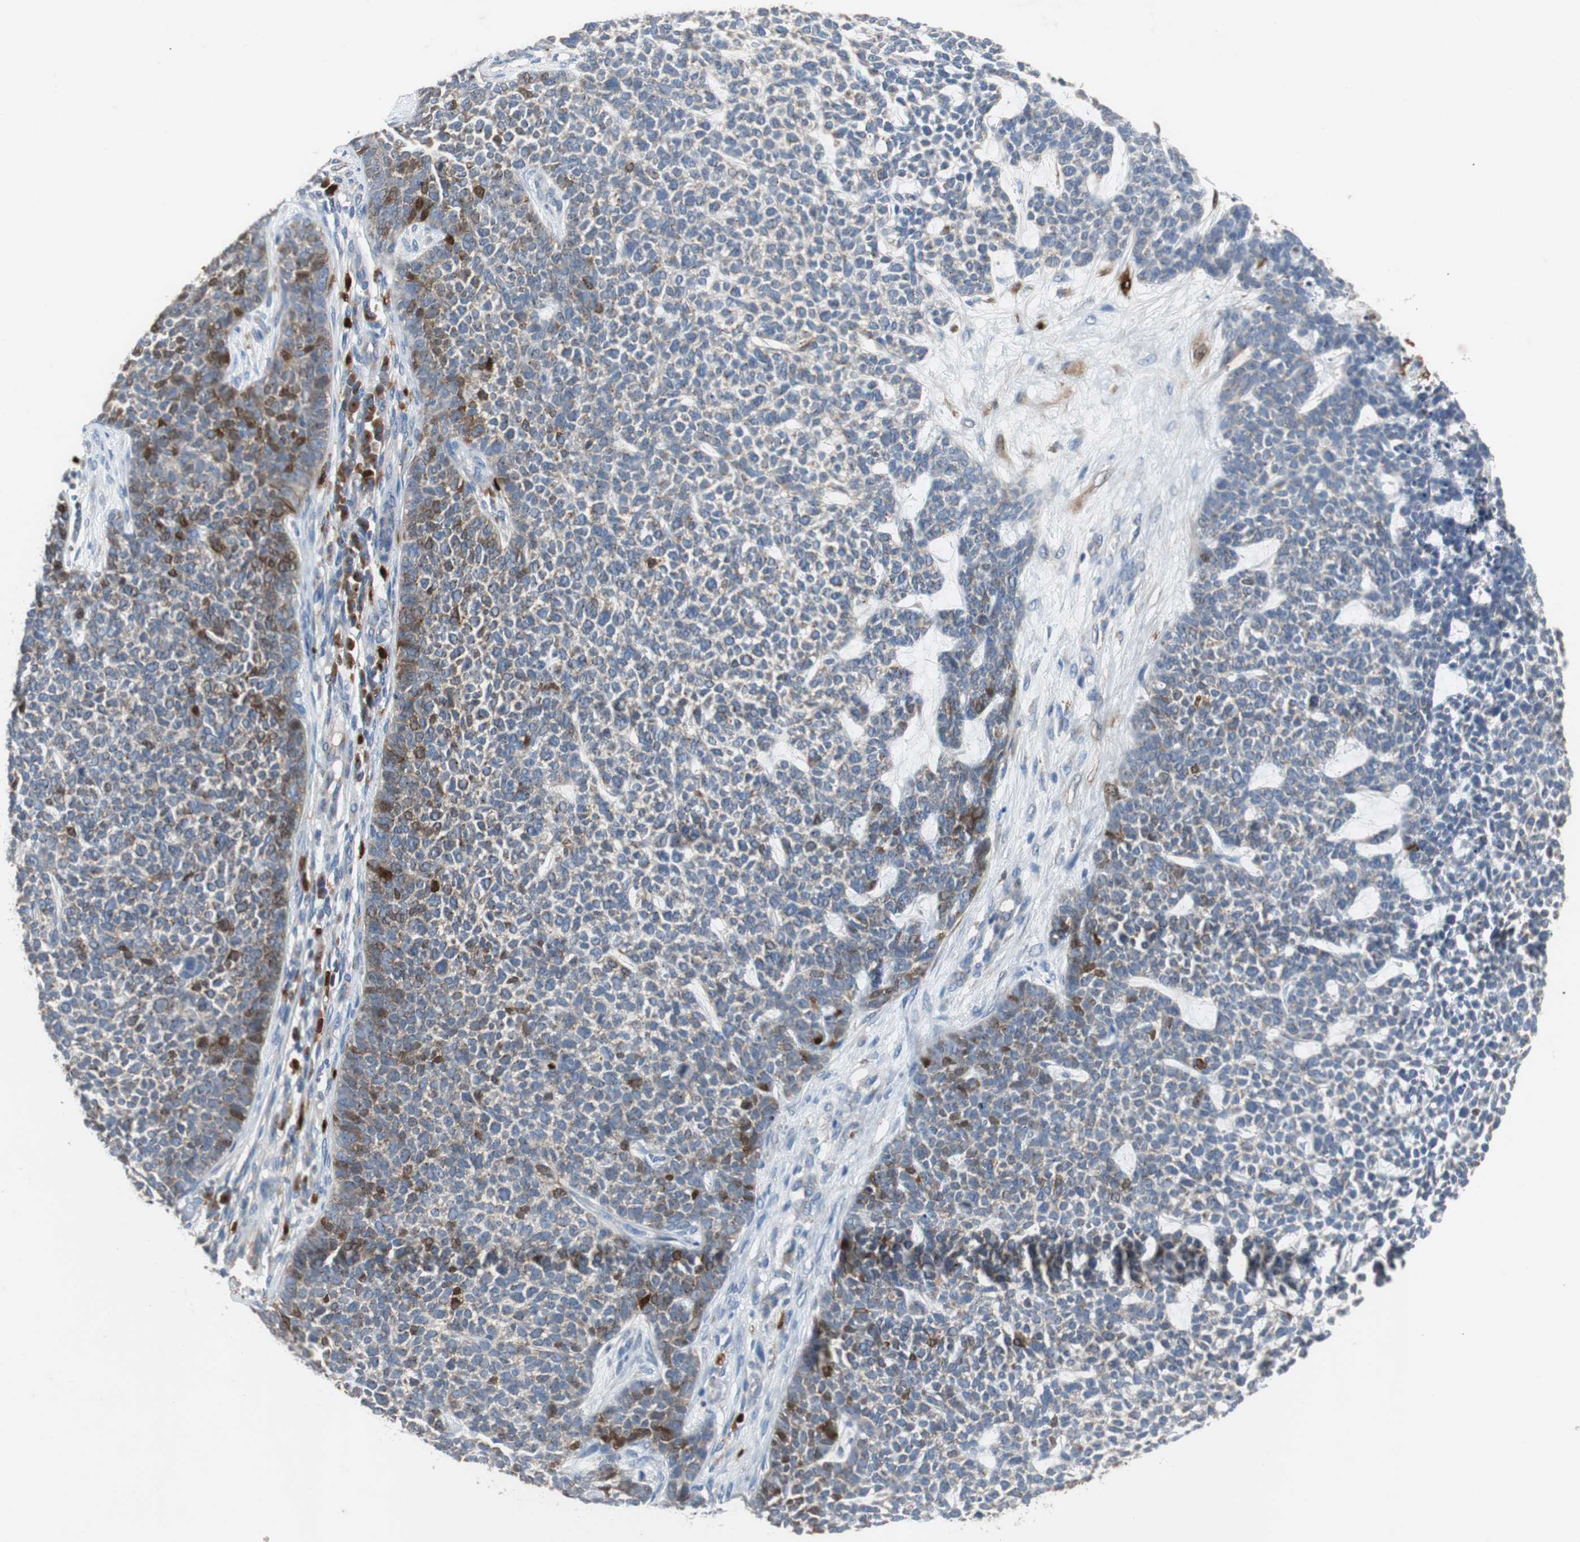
{"staining": {"intensity": "weak", "quantity": "25%-75%", "location": "cytoplasmic/membranous"}, "tissue": "skin cancer", "cell_type": "Tumor cells", "image_type": "cancer", "snomed": [{"axis": "morphology", "description": "Basal cell carcinoma"}, {"axis": "topography", "description": "Skin"}], "caption": "IHC of skin cancer demonstrates low levels of weak cytoplasmic/membranous staining in about 25%-75% of tumor cells.", "gene": "CALB2", "patient": {"sex": "female", "age": 84}}